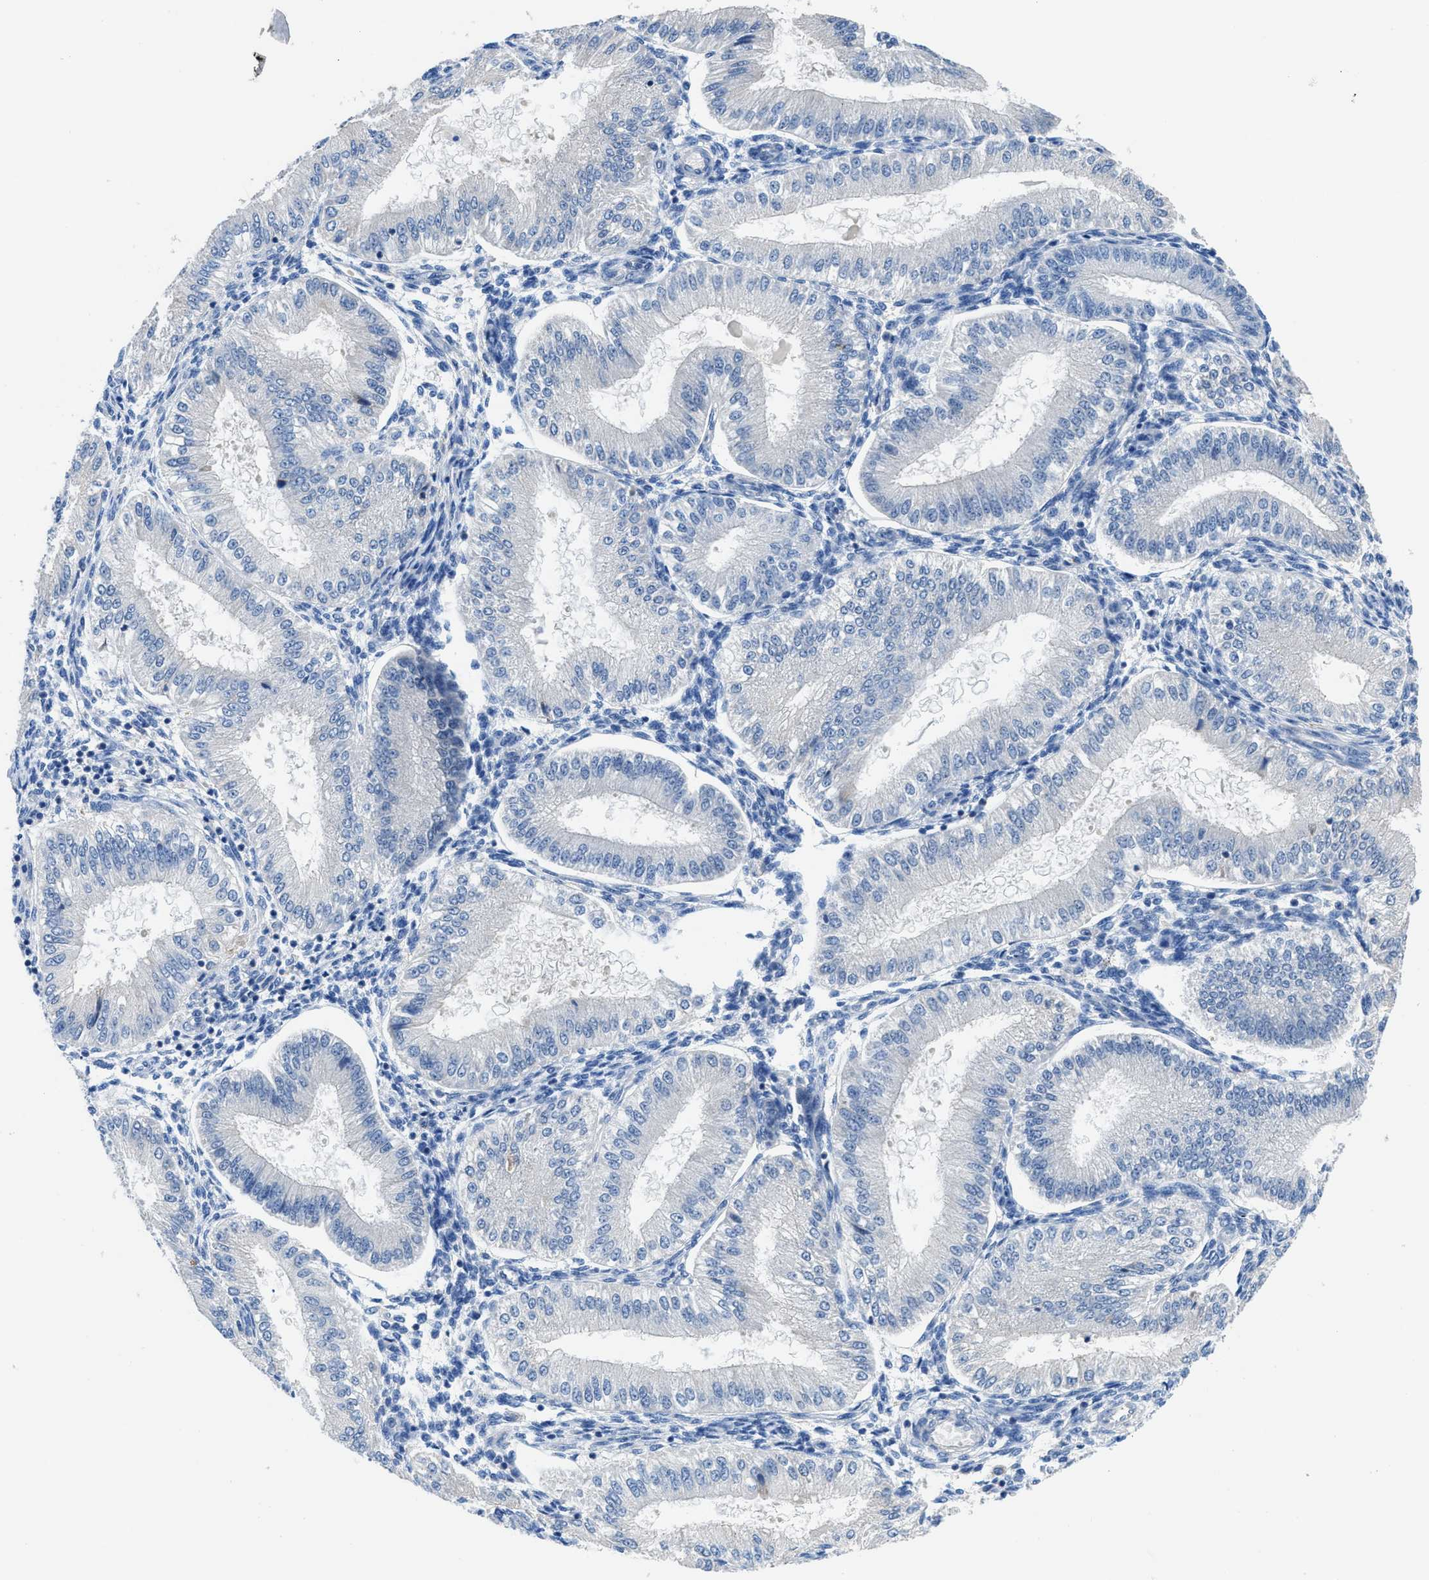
{"staining": {"intensity": "negative", "quantity": "none", "location": "none"}, "tissue": "endometrium", "cell_type": "Cells in endometrial stroma", "image_type": "normal", "snomed": [{"axis": "morphology", "description": "Normal tissue, NOS"}, {"axis": "topography", "description": "Endometrium"}], "caption": "Protein analysis of normal endometrium exhibits no significant staining in cells in endometrial stroma. (Immunohistochemistry (ihc), brightfield microscopy, high magnification).", "gene": "SLC10A6", "patient": {"sex": "female", "age": 39}}